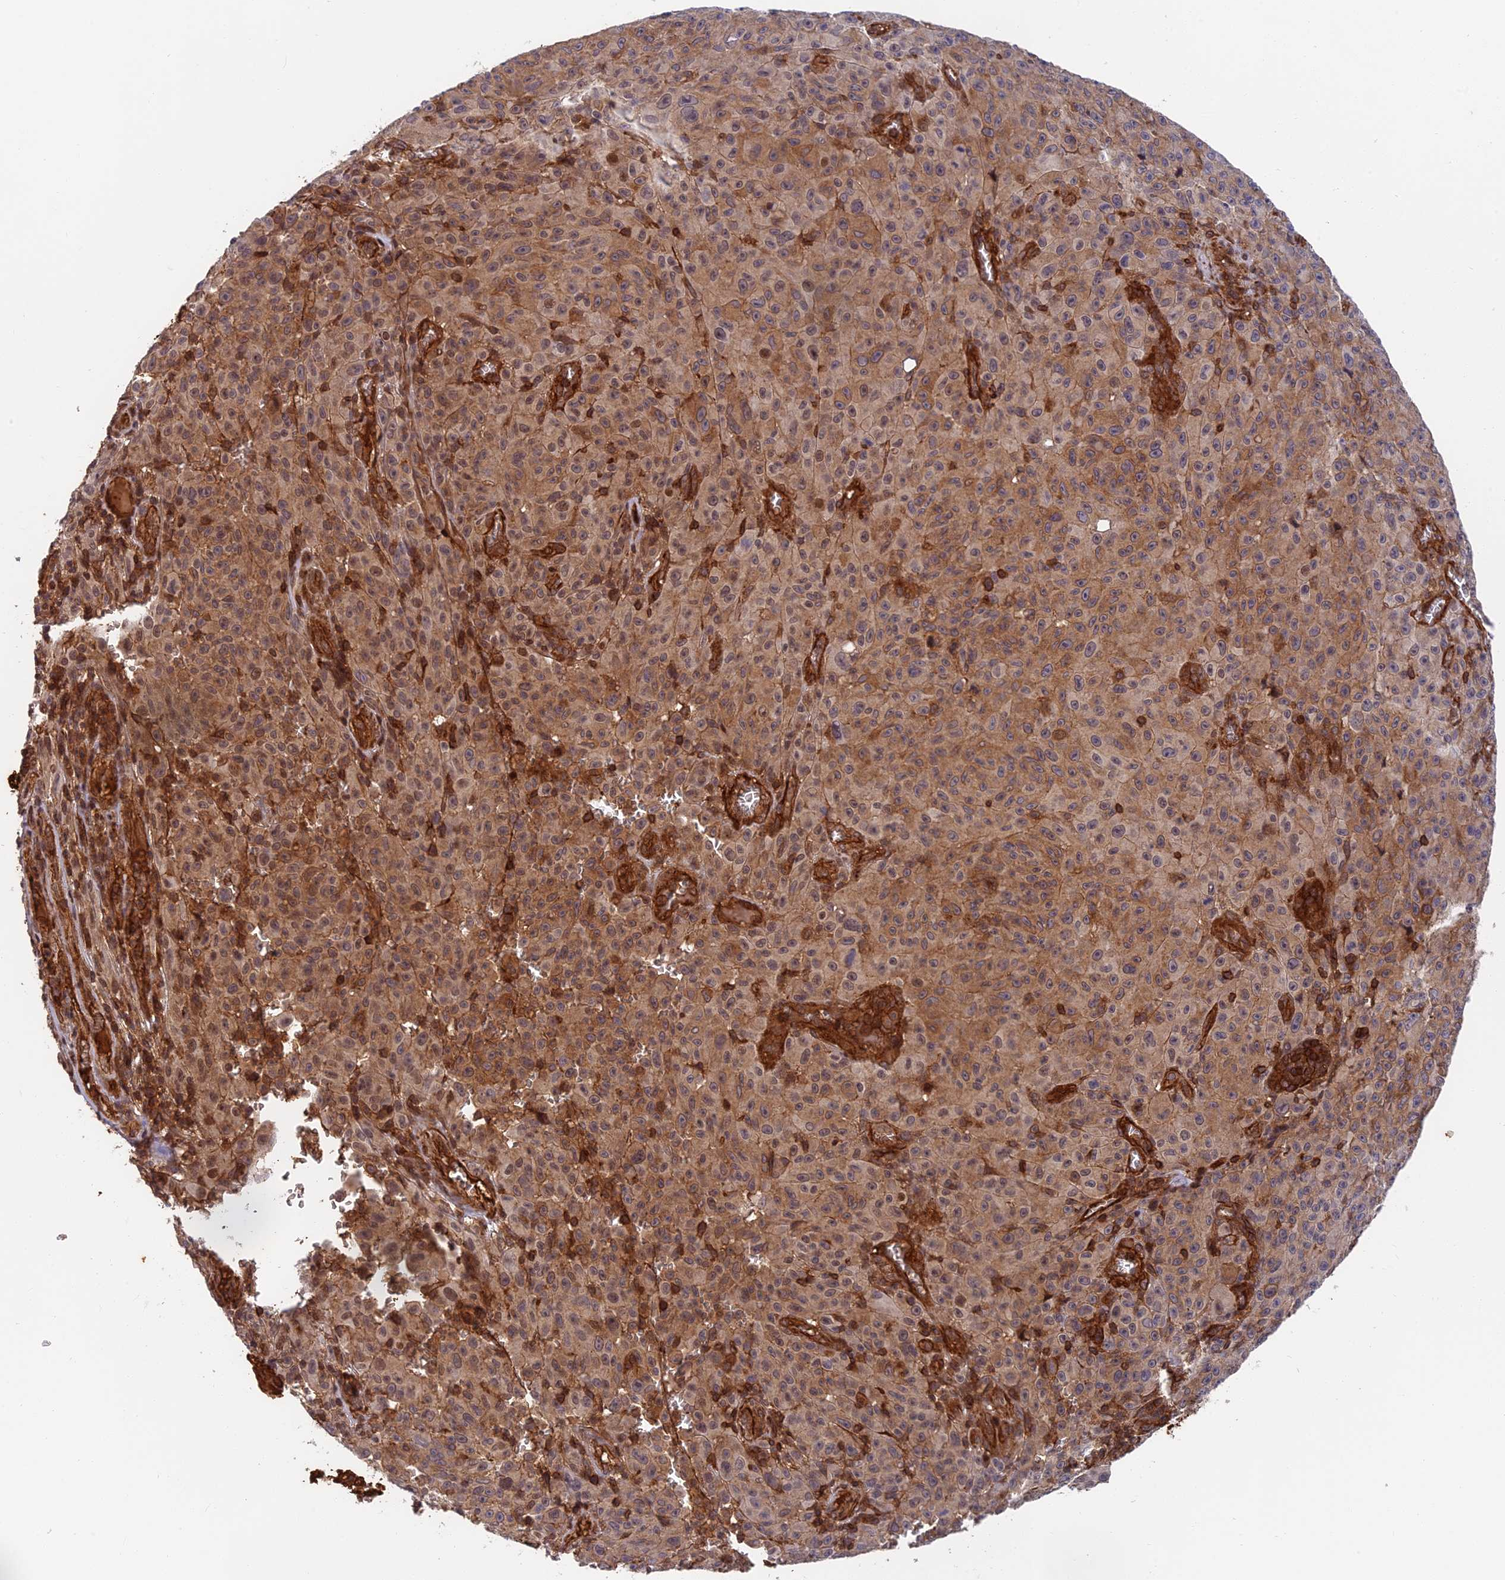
{"staining": {"intensity": "moderate", "quantity": ">75%", "location": "cytoplasmic/membranous"}, "tissue": "melanoma", "cell_type": "Tumor cells", "image_type": "cancer", "snomed": [{"axis": "morphology", "description": "Malignant melanoma, NOS"}, {"axis": "topography", "description": "Skin"}], "caption": "Tumor cells demonstrate moderate cytoplasmic/membranous expression in about >75% of cells in melanoma. Nuclei are stained in blue.", "gene": "OSBPL1A", "patient": {"sex": "female", "age": 82}}